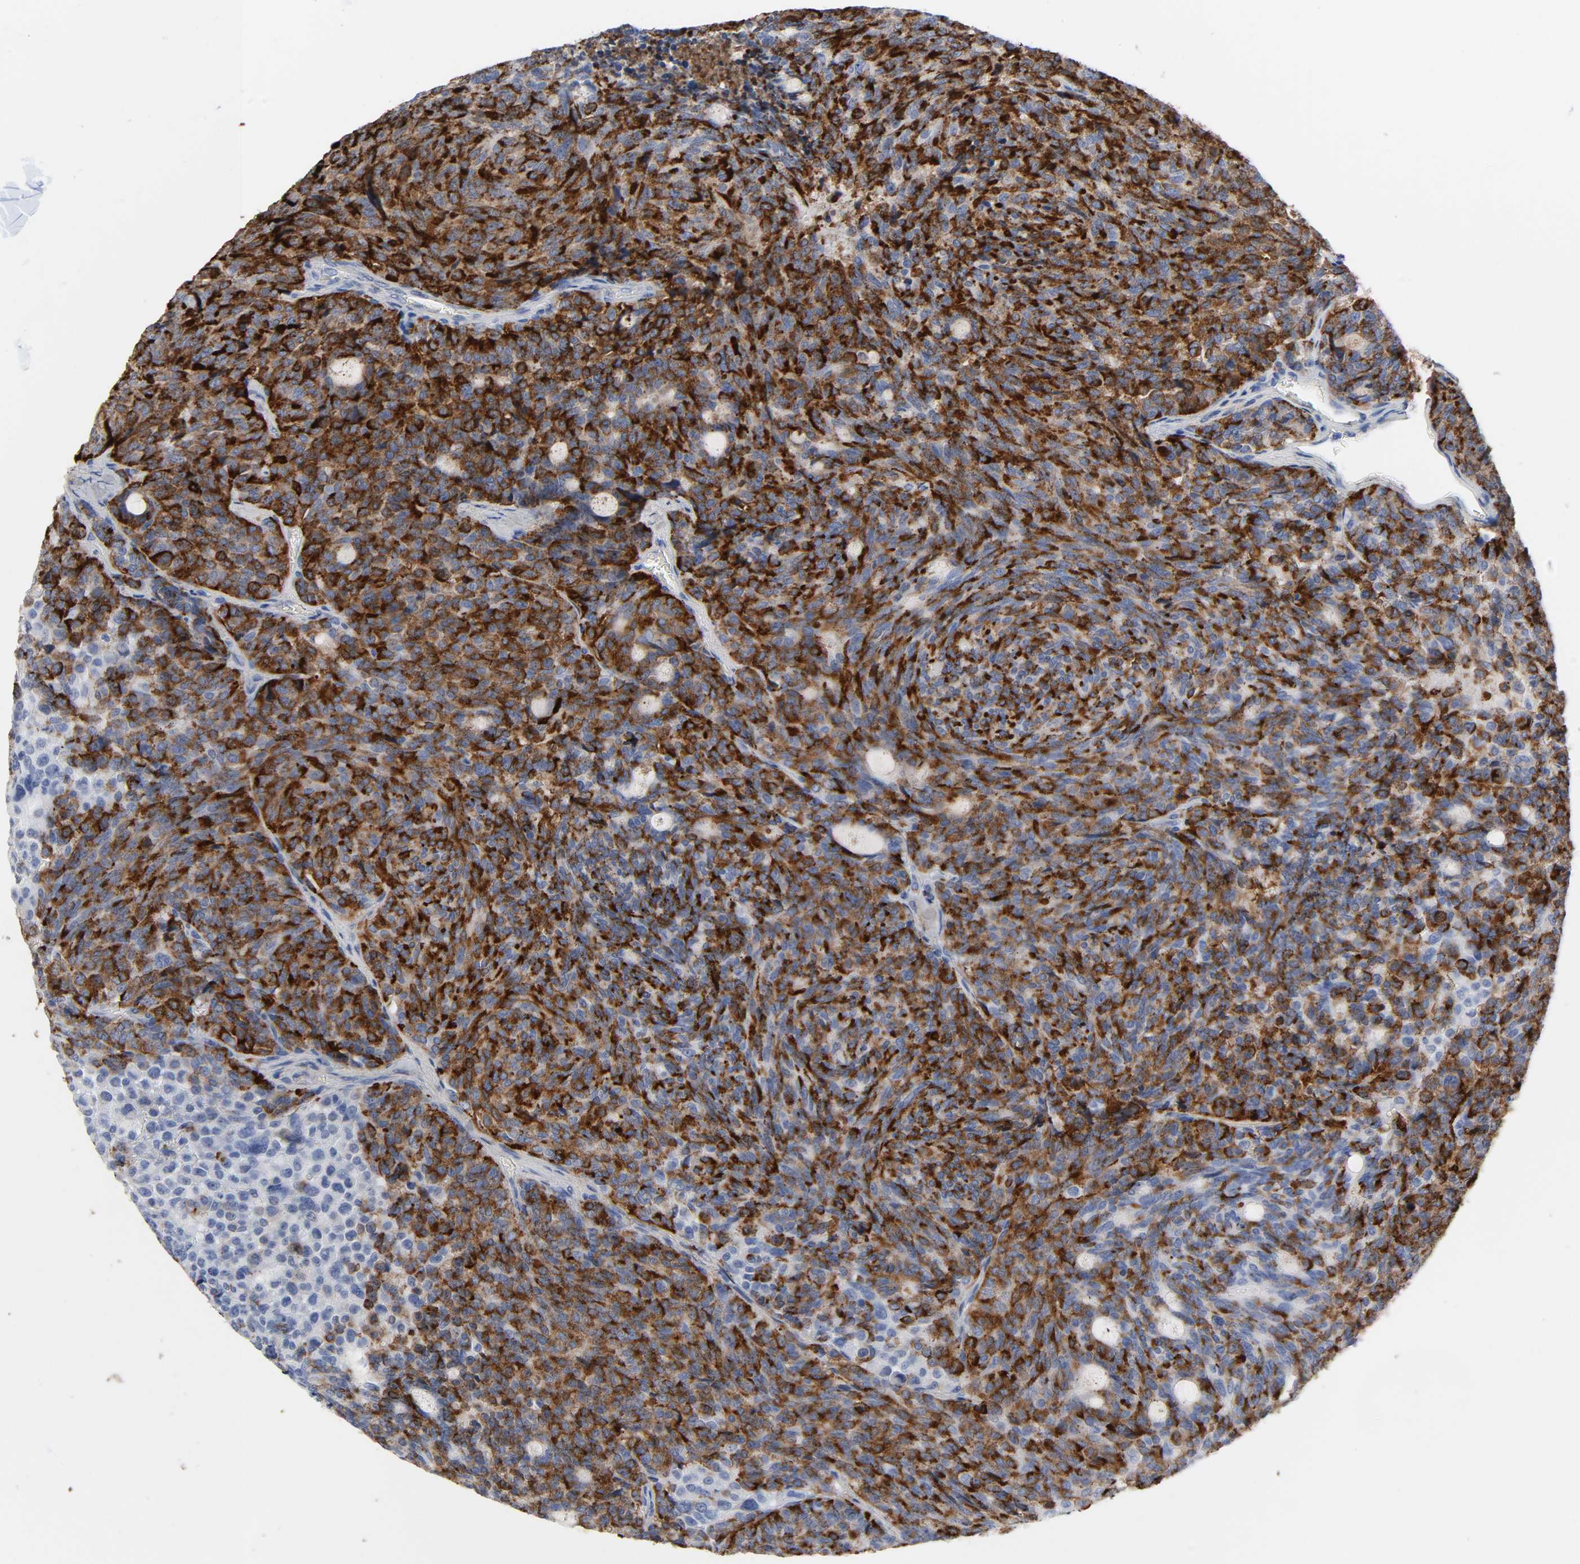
{"staining": {"intensity": "strong", "quantity": "25%-75%", "location": "cytoplasmic/membranous"}, "tissue": "carcinoid", "cell_type": "Tumor cells", "image_type": "cancer", "snomed": [{"axis": "morphology", "description": "Carcinoid, malignant, NOS"}, {"axis": "topography", "description": "Pancreas"}], "caption": "Carcinoid stained with a brown dye shows strong cytoplasmic/membranous positive staining in about 25%-75% of tumor cells.", "gene": "FBLN1", "patient": {"sex": "female", "age": 54}}